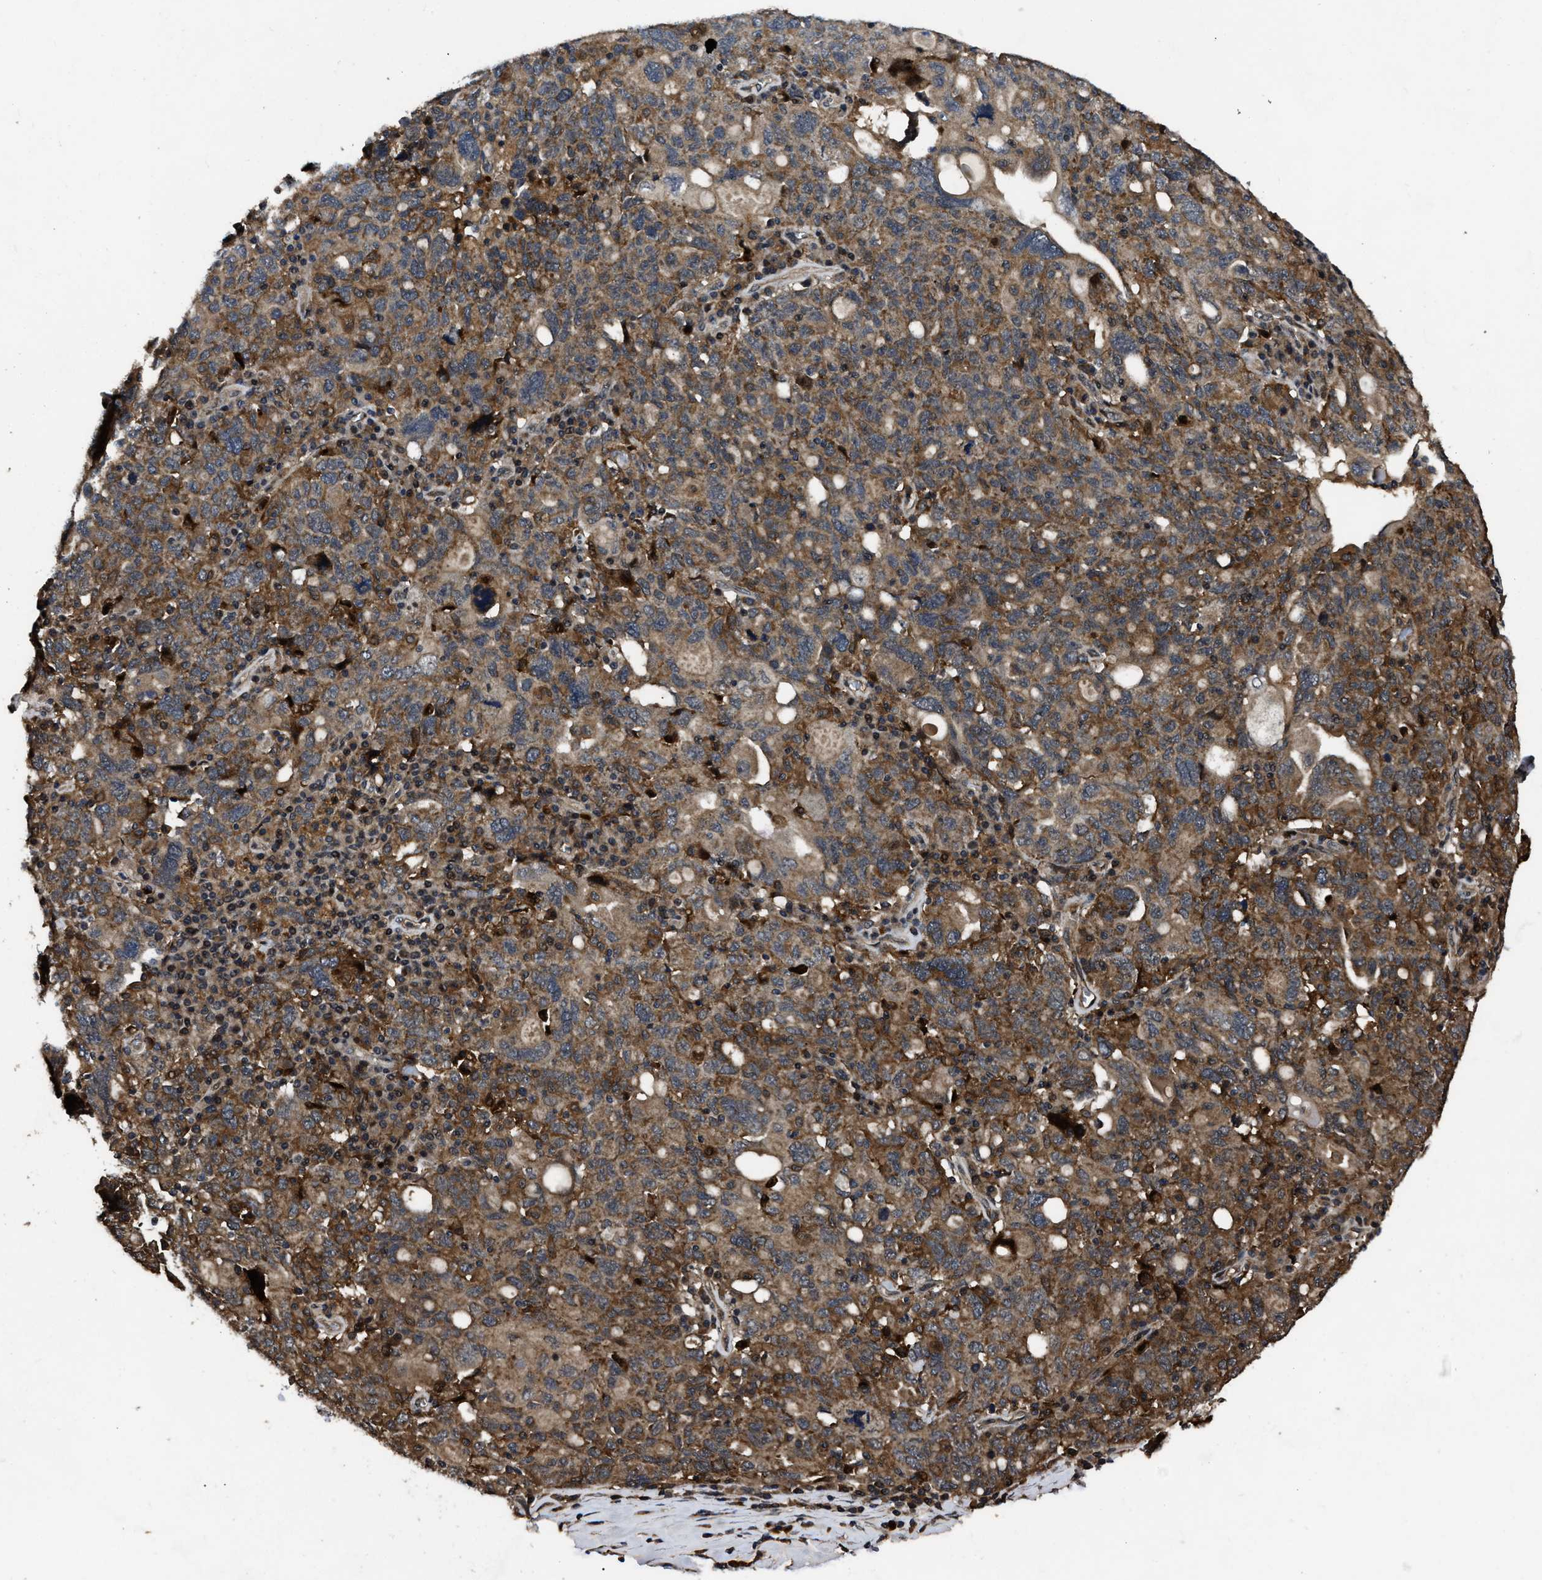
{"staining": {"intensity": "moderate", "quantity": ">75%", "location": "cytoplasmic/membranous"}, "tissue": "ovarian cancer", "cell_type": "Tumor cells", "image_type": "cancer", "snomed": [{"axis": "morphology", "description": "Carcinoma, endometroid"}, {"axis": "topography", "description": "Ovary"}], "caption": "Endometroid carcinoma (ovarian) stained for a protein exhibits moderate cytoplasmic/membranous positivity in tumor cells.", "gene": "PPWD1", "patient": {"sex": "female", "age": 62}}